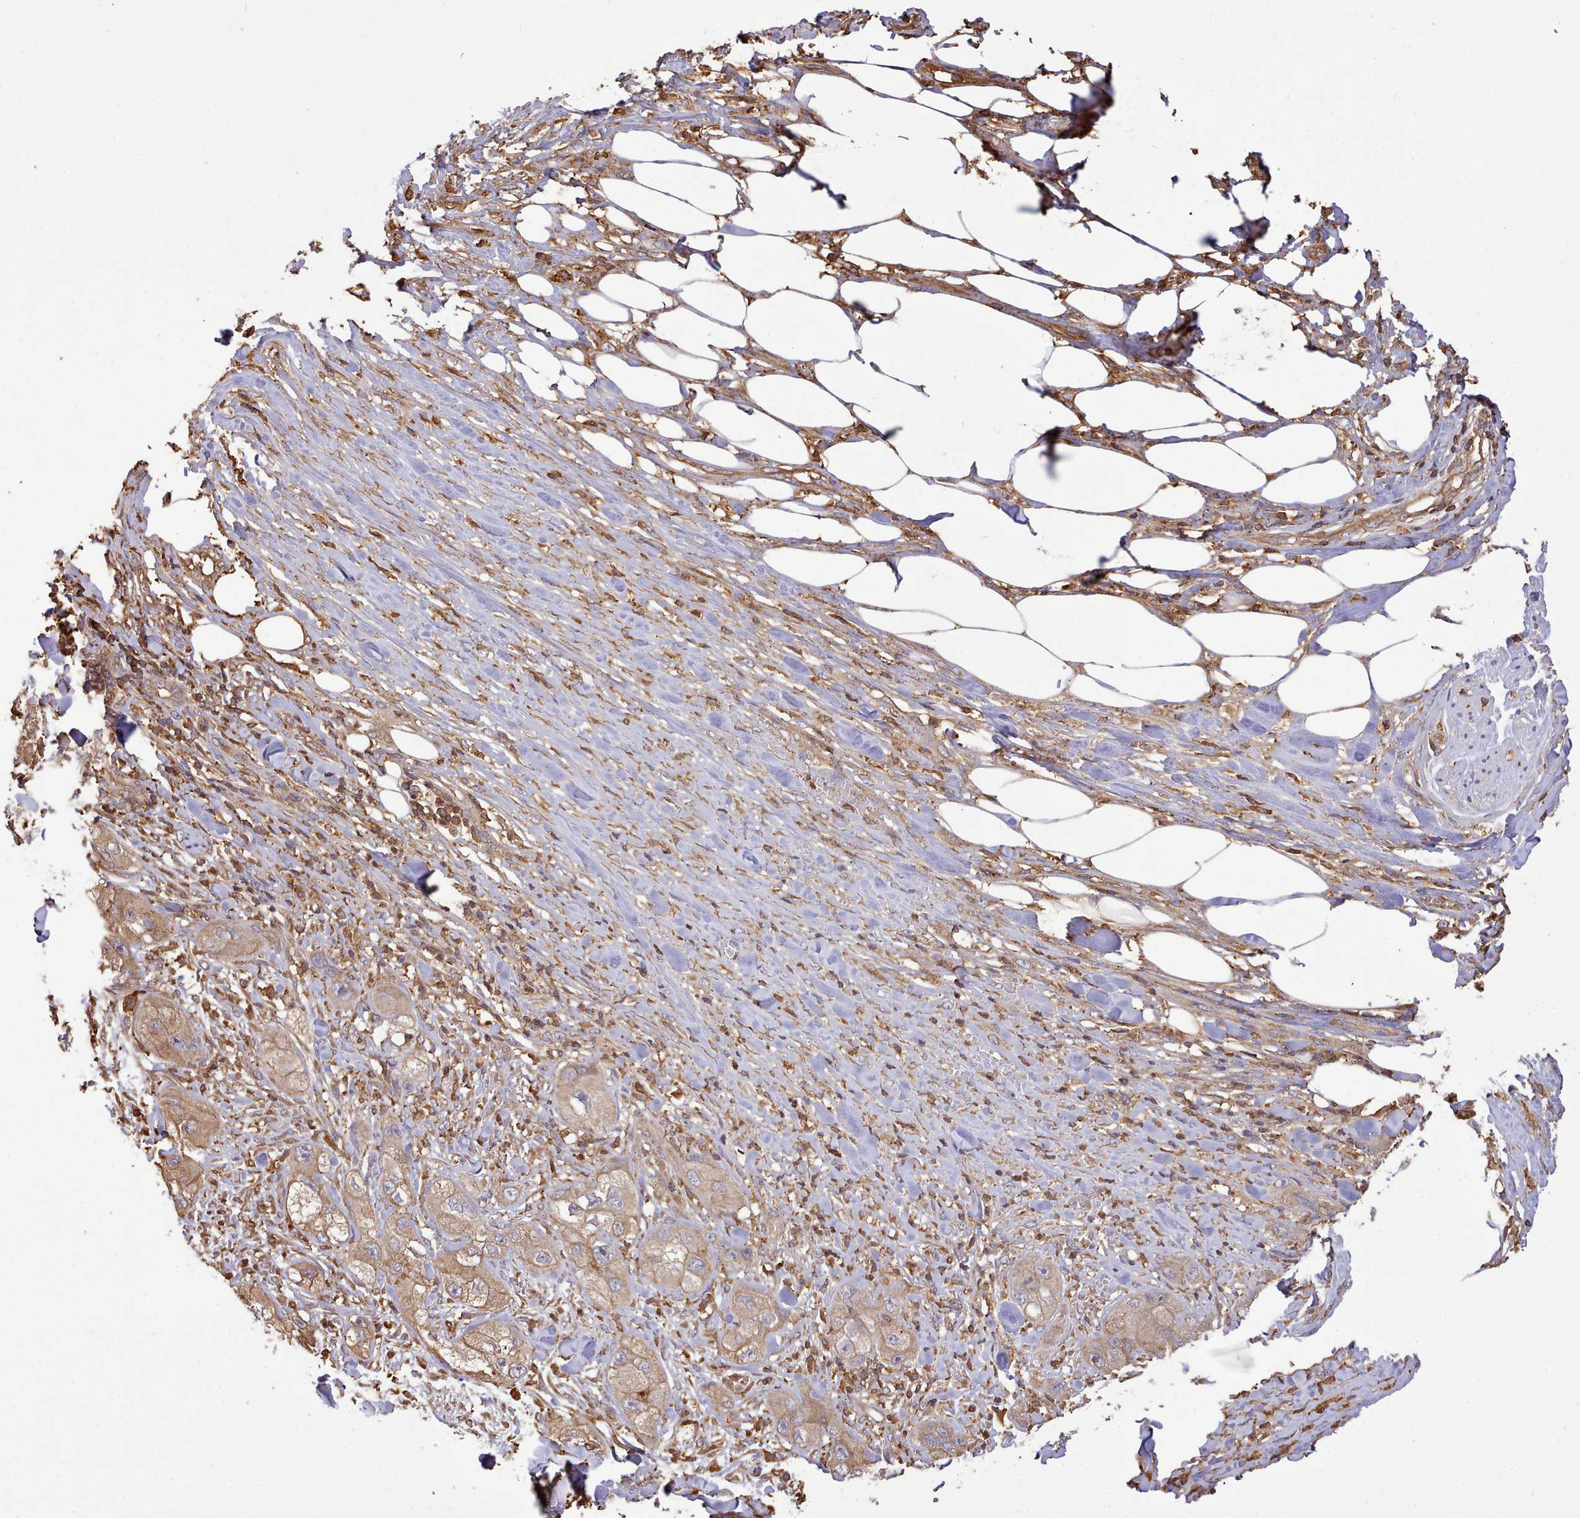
{"staining": {"intensity": "weak", "quantity": "25%-75%", "location": "cytoplasmic/membranous"}, "tissue": "skin cancer", "cell_type": "Tumor cells", "image_type": "cancer", "snomed": [{"axis": "morphology", "description": "Squamous cell carcinoma, NOS"}, {"axis": "topography", "description": "Skin"}, {"axis": "topography", "description": "Subcutis"}], "caption": "IHC (DAB (3,3'-diaminobenzidine)) staining of human skin cancer (squamous cell carcinoma) exhibits weak cytoplasmic/membranous protein positivity in about 25%-75% of tumor cells. The staining is performed using DAB brown chromogen to label protein expression. The nuclei are counter-stained blue using hematoxylin.", "gene": "CAPZA1", "patient": {"sex": "male", "age": 73}}